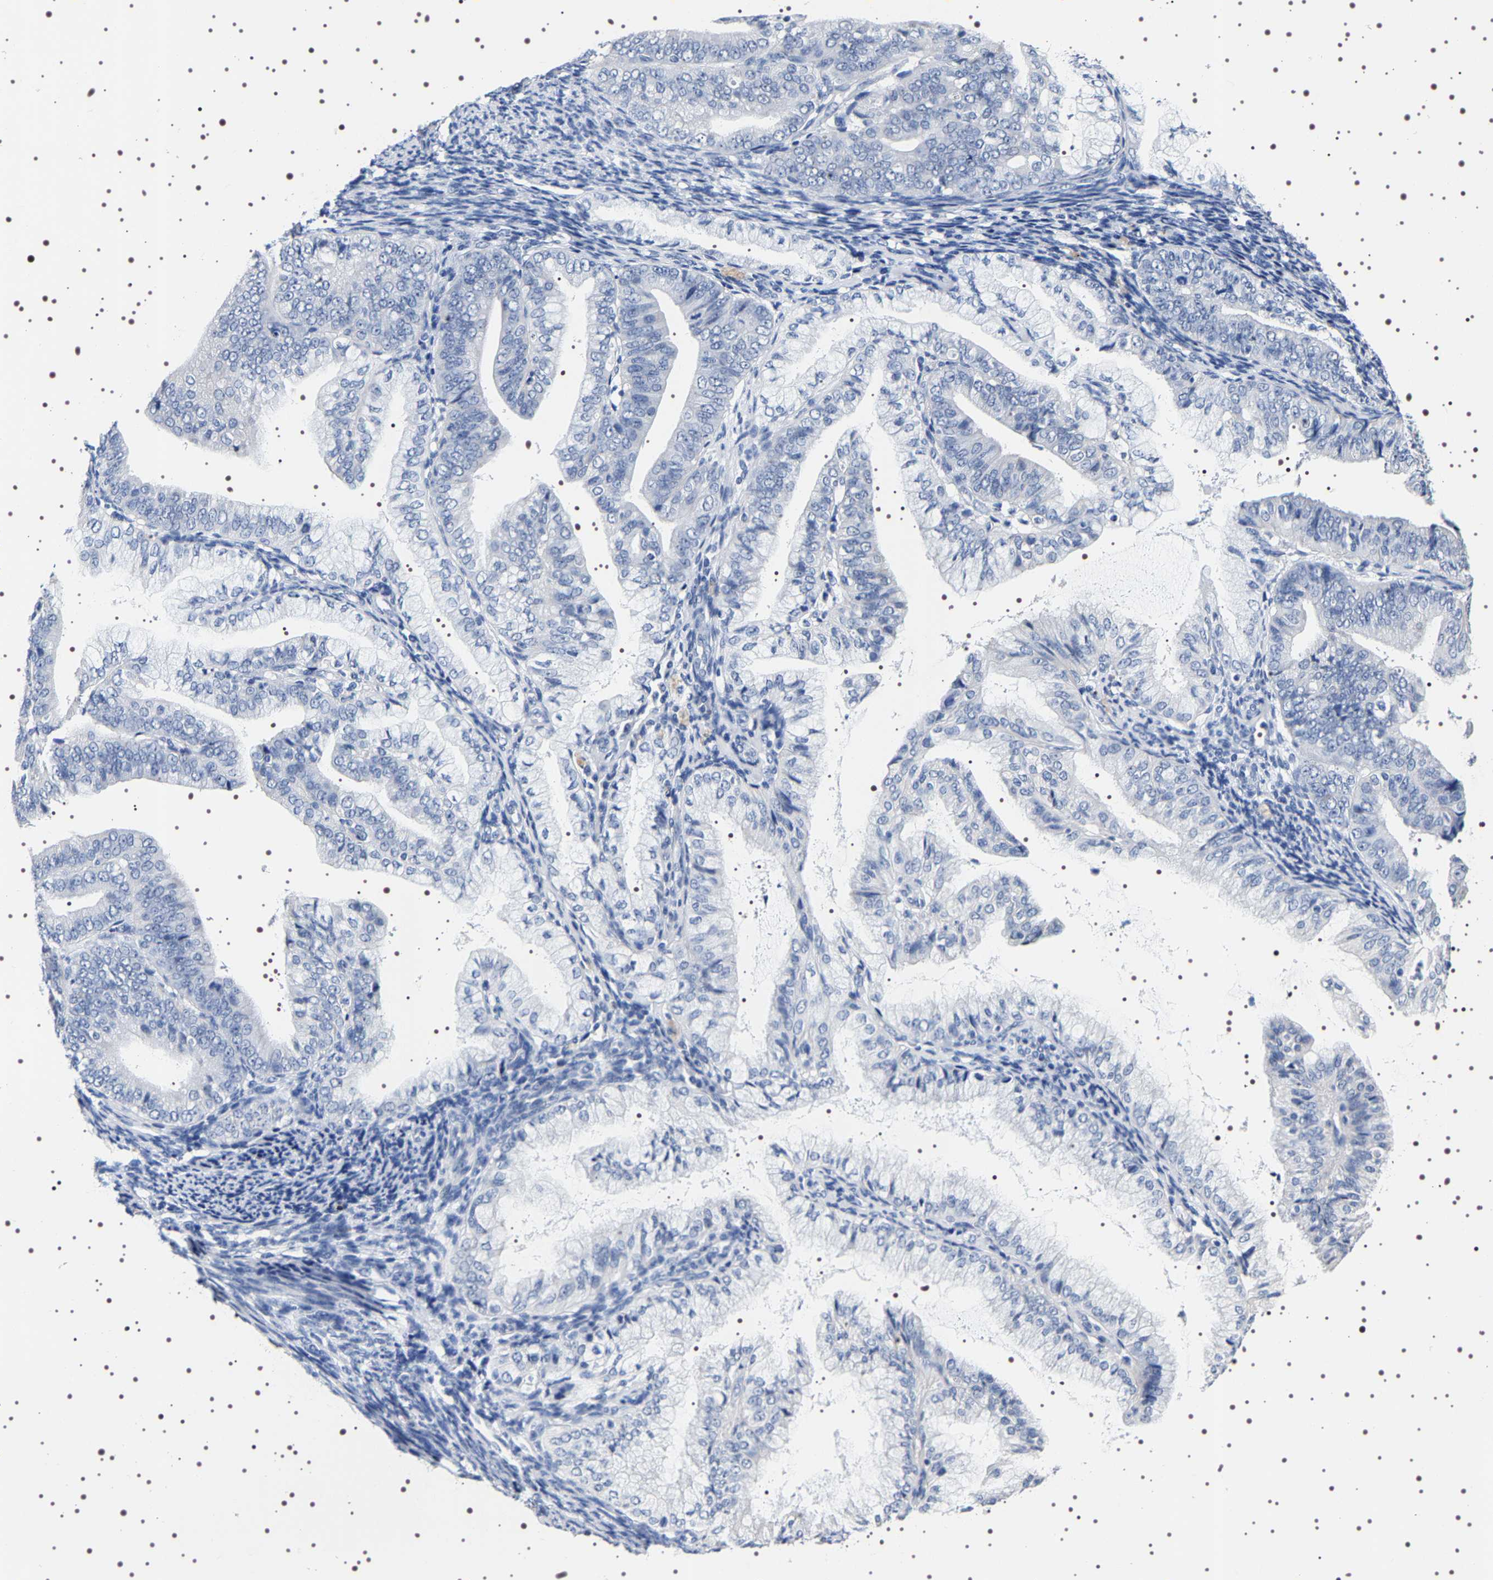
{"staining": {"intensity": "negative", "quantity": "none", "location": "none"}, "tissue": "endometrial cancer", "cell_type": "Tumor cells", "image_type": "cancer", "snomed": [{"axis": "morphology", "description": "Adenocarcinoma, NOS"}, {"axis": "topography", "description": "Endometrium"}], "caption": "The image displays no staining of tumor cells in endometrial cancer (adenocarcinoma).", "gene": "UBQLN3", "patient": {"sex": "female", "age": 63}}